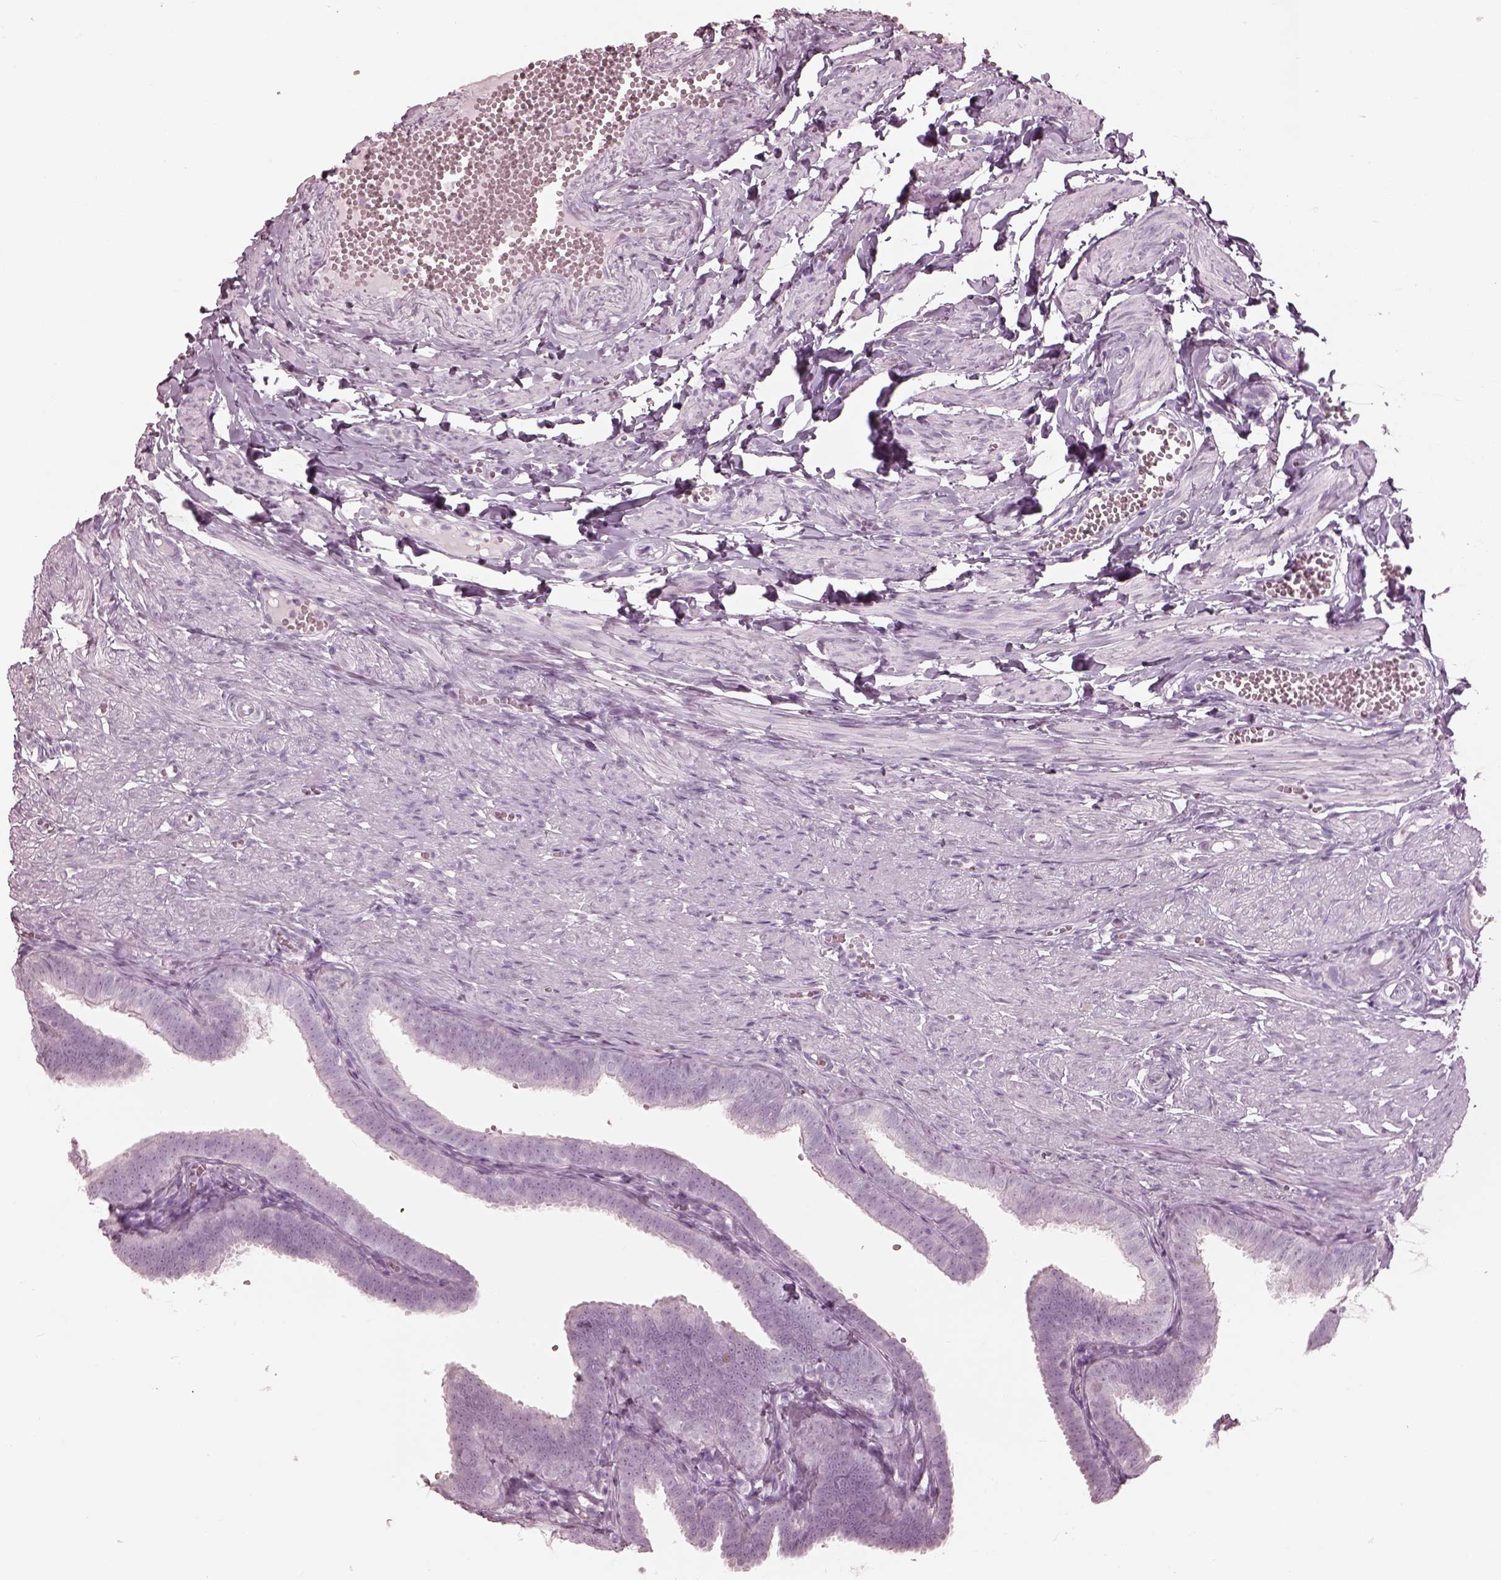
{"staining": {"intensity": "negative", "quantity": "none", "location": "none"}, "tissue": "fallopian tube", "cell_type": "Glandular cells", "image_type": "normal", "snomed": [{"axis": "morphology", "description": "Normal tissue, NOS"}, {"axis": "topography", "description": "Fallopian tube"}], "caption": "Immunohistochemical staining of normal fallopian tube shows no significant staining in glandular cells.", "gene": "KRTAP24", "patient": {"sex": "female", "age": 25}}